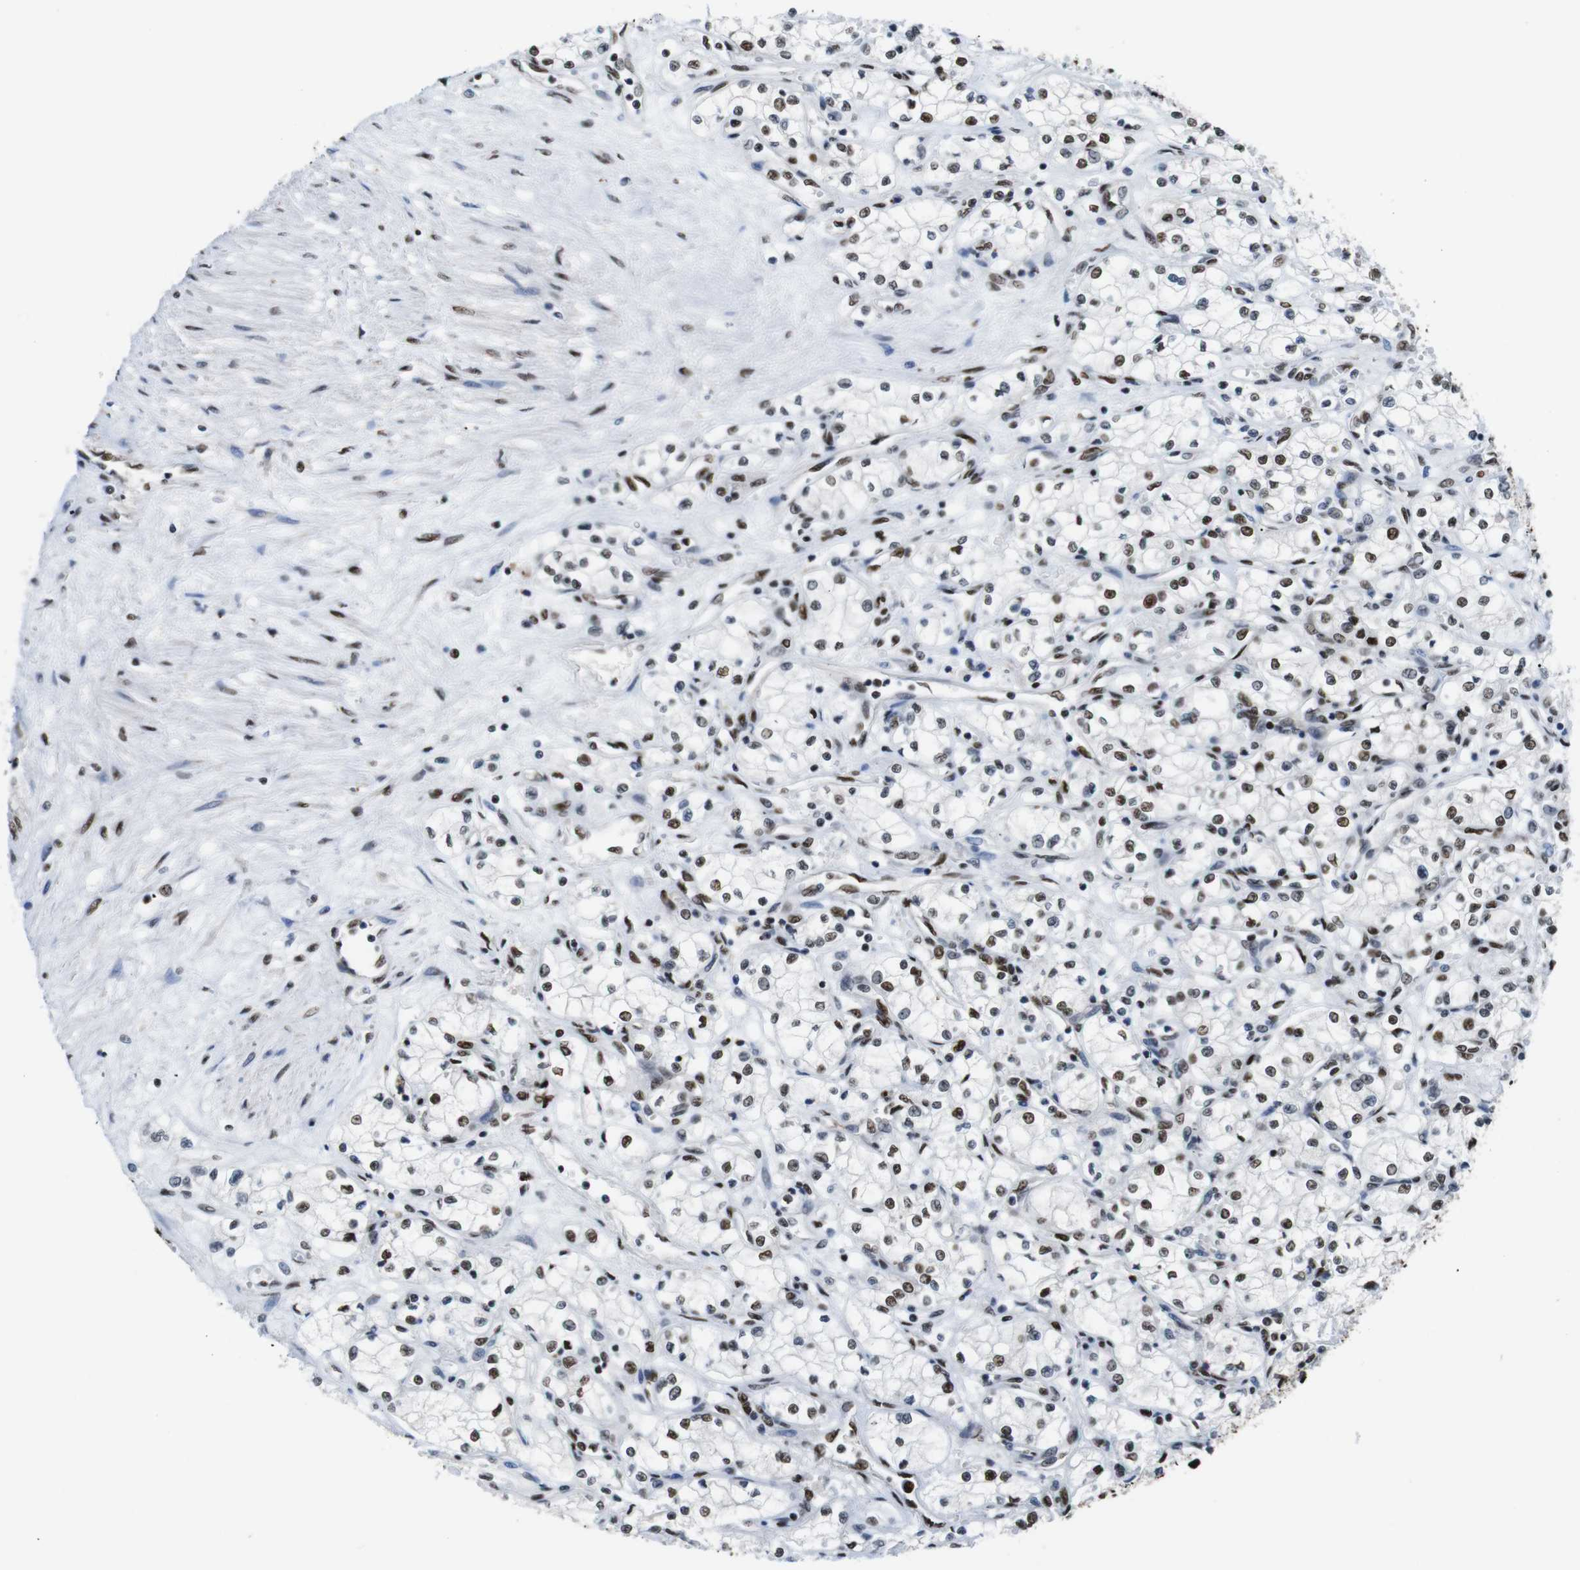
{"staining": {"intensity": "moderate", "quantity": "25%-75%", "location": "nuclear"}, "tissue": "renal cancer", "cell_type": "Tumor cells", "image_type": "cancer", "snomed": [{"axis": "morphology", "description": "Normal tissue, NOS"}, {"axis": "morphology", "description": "Adenocarcinoma, NOS"}, {"axis": "topography", "description": "Kidney"}], "caption": "Renal cancer (adenocarcinoma) stained with DAB (3,3'-diaminobenzidine) immunohistochemistry demonstrates medium levels of moderate nuclear positivity in about 25%-75% of tumor cells. (DAB (3,3'-diaminobenzidine) IHC, brown staining for protein, blue staining for nuclei).", "gene": "PSME3", "patient": {"sex": "male", "age": 59}}